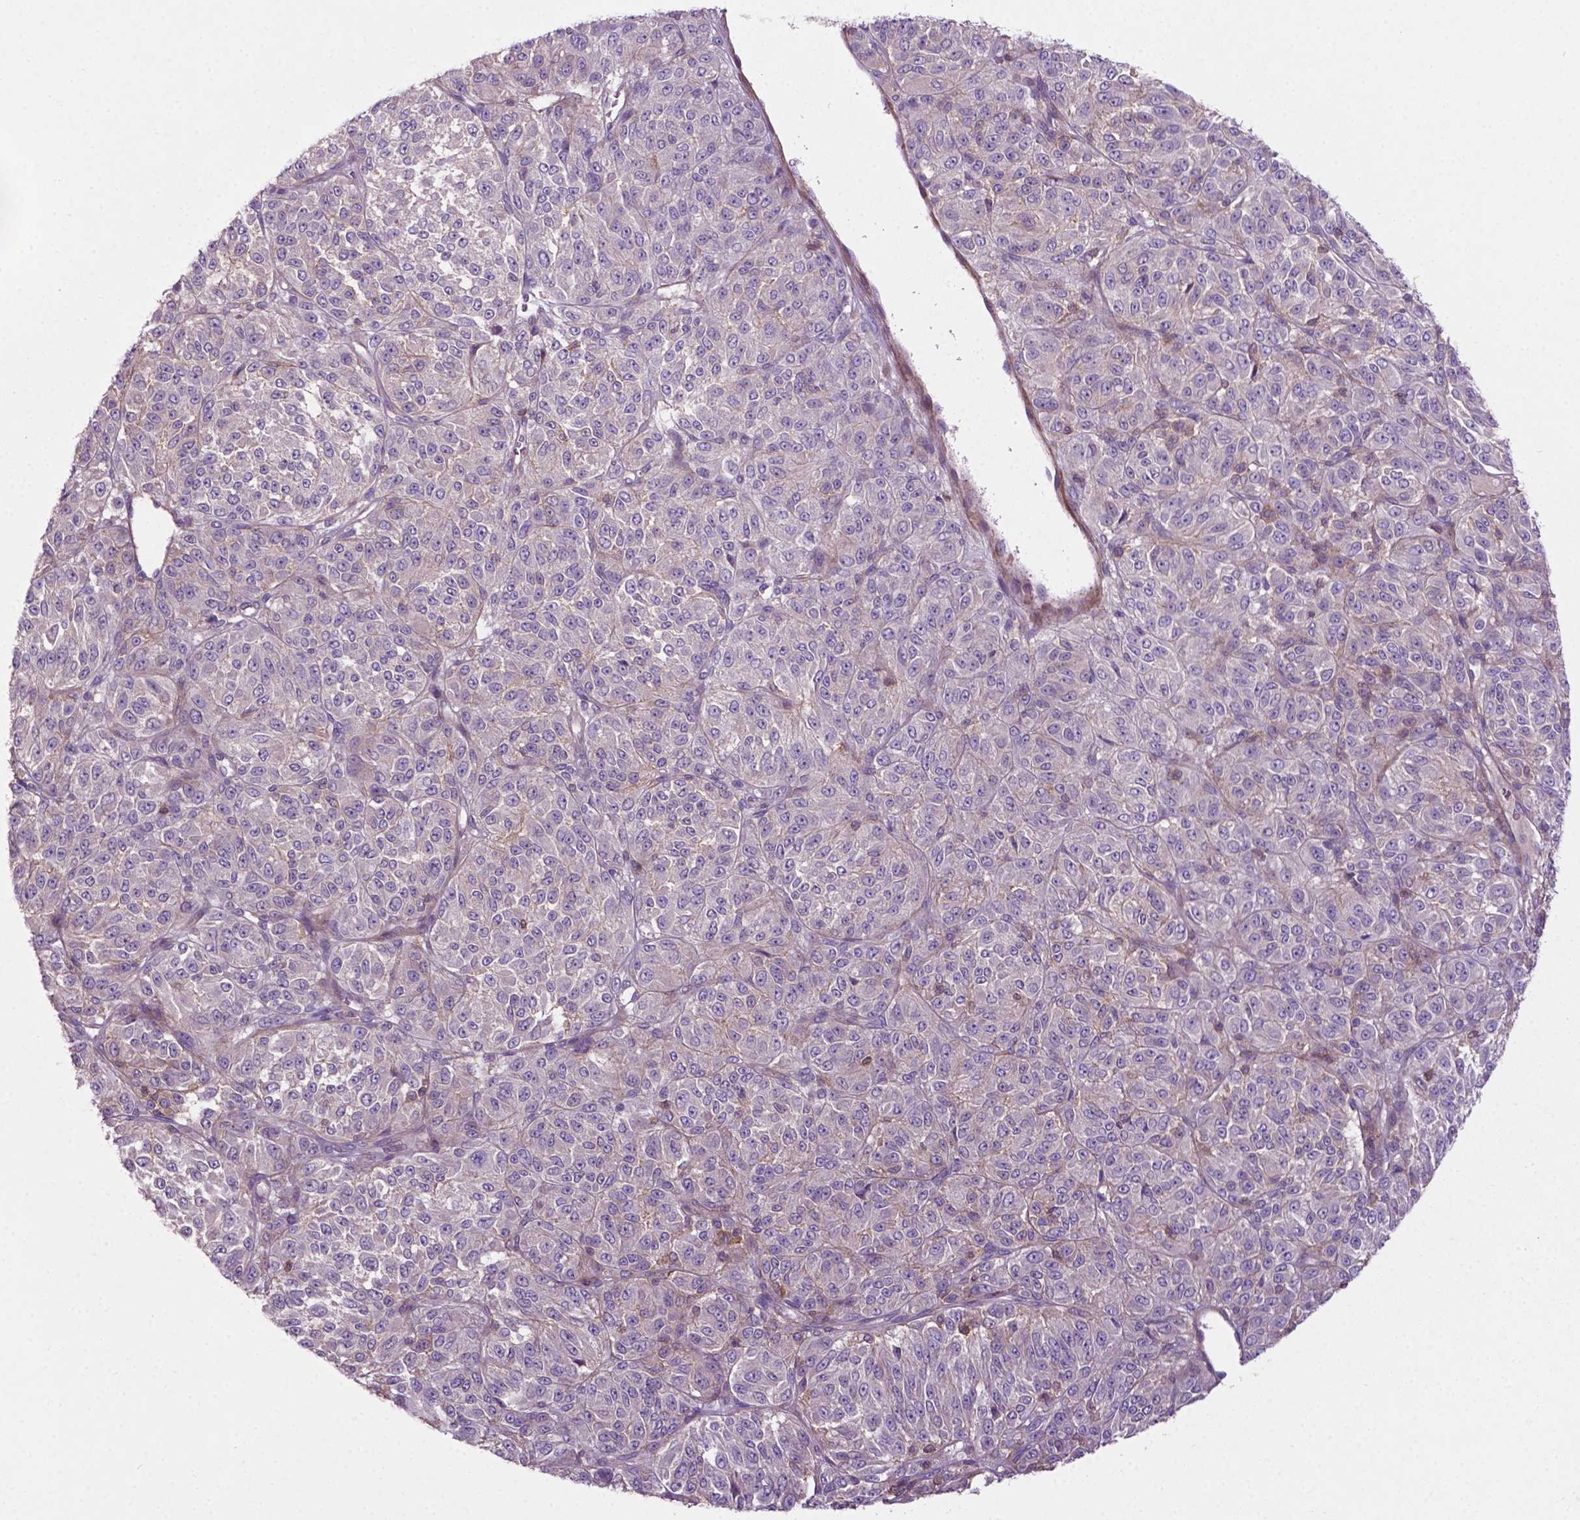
{"staining": {"intensity": "negative", "quantity": "none", "location": "none"}, "tissue": "melanoma", "cell_type": "Tumor cells", "image_type": "cancer", "snomed": [{"axis": "morphology", "description": "Malignant melanoma, Metastatic site"}, {"axis": "topography", "description": "Brain"}], "caption": "Tumor cells are negative for brown protein staining in melanoma. (DAB IHC with hematoxylin counter stain).", "gene": "BMP4", "patient": {"sex": "female", "age": 56}}